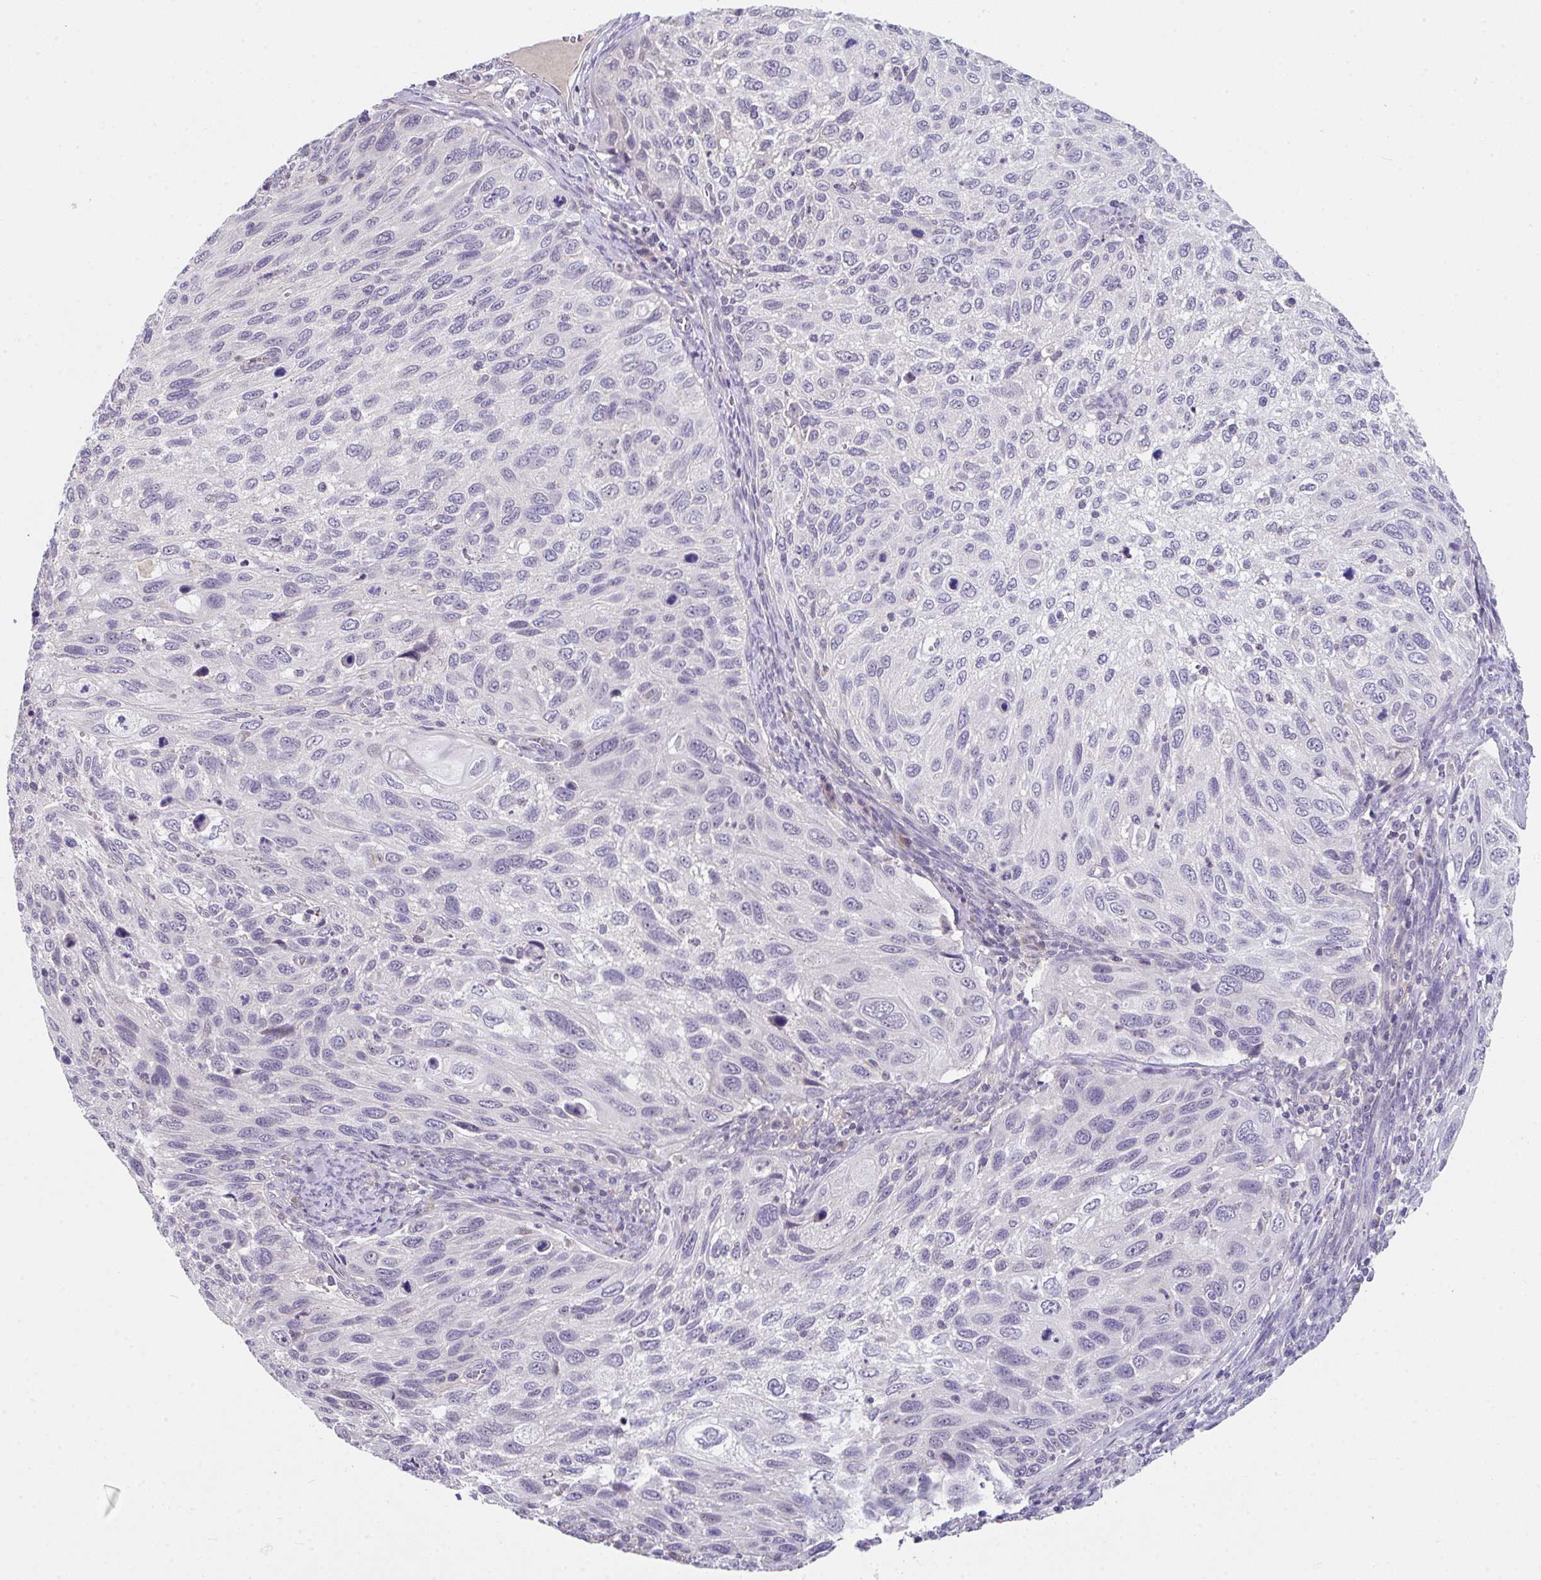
{"staining": {"intensity": "negative", "quantity": "none", "location": "none"}, "tissue": "cervical cancer", "cell_type": "Tumor cells", "image_type": "cancer", "snomed": [{"axis": "morphology", "description": "Squamous cell carcinoma, NOS"}, {"axis": "topography", "description": "Cervix"}], "caption": "Immunohistochemistry of human cervical cancer (squamous cell carcinoma) displays no positivity in tumor cells. (Brightfield microscopy of DAB (3,3'-diaminobenzidine) immunohistochemistry at high magnification).", "gene": "GLTPD2", "patient": {"sex": "female", "age": 70}}